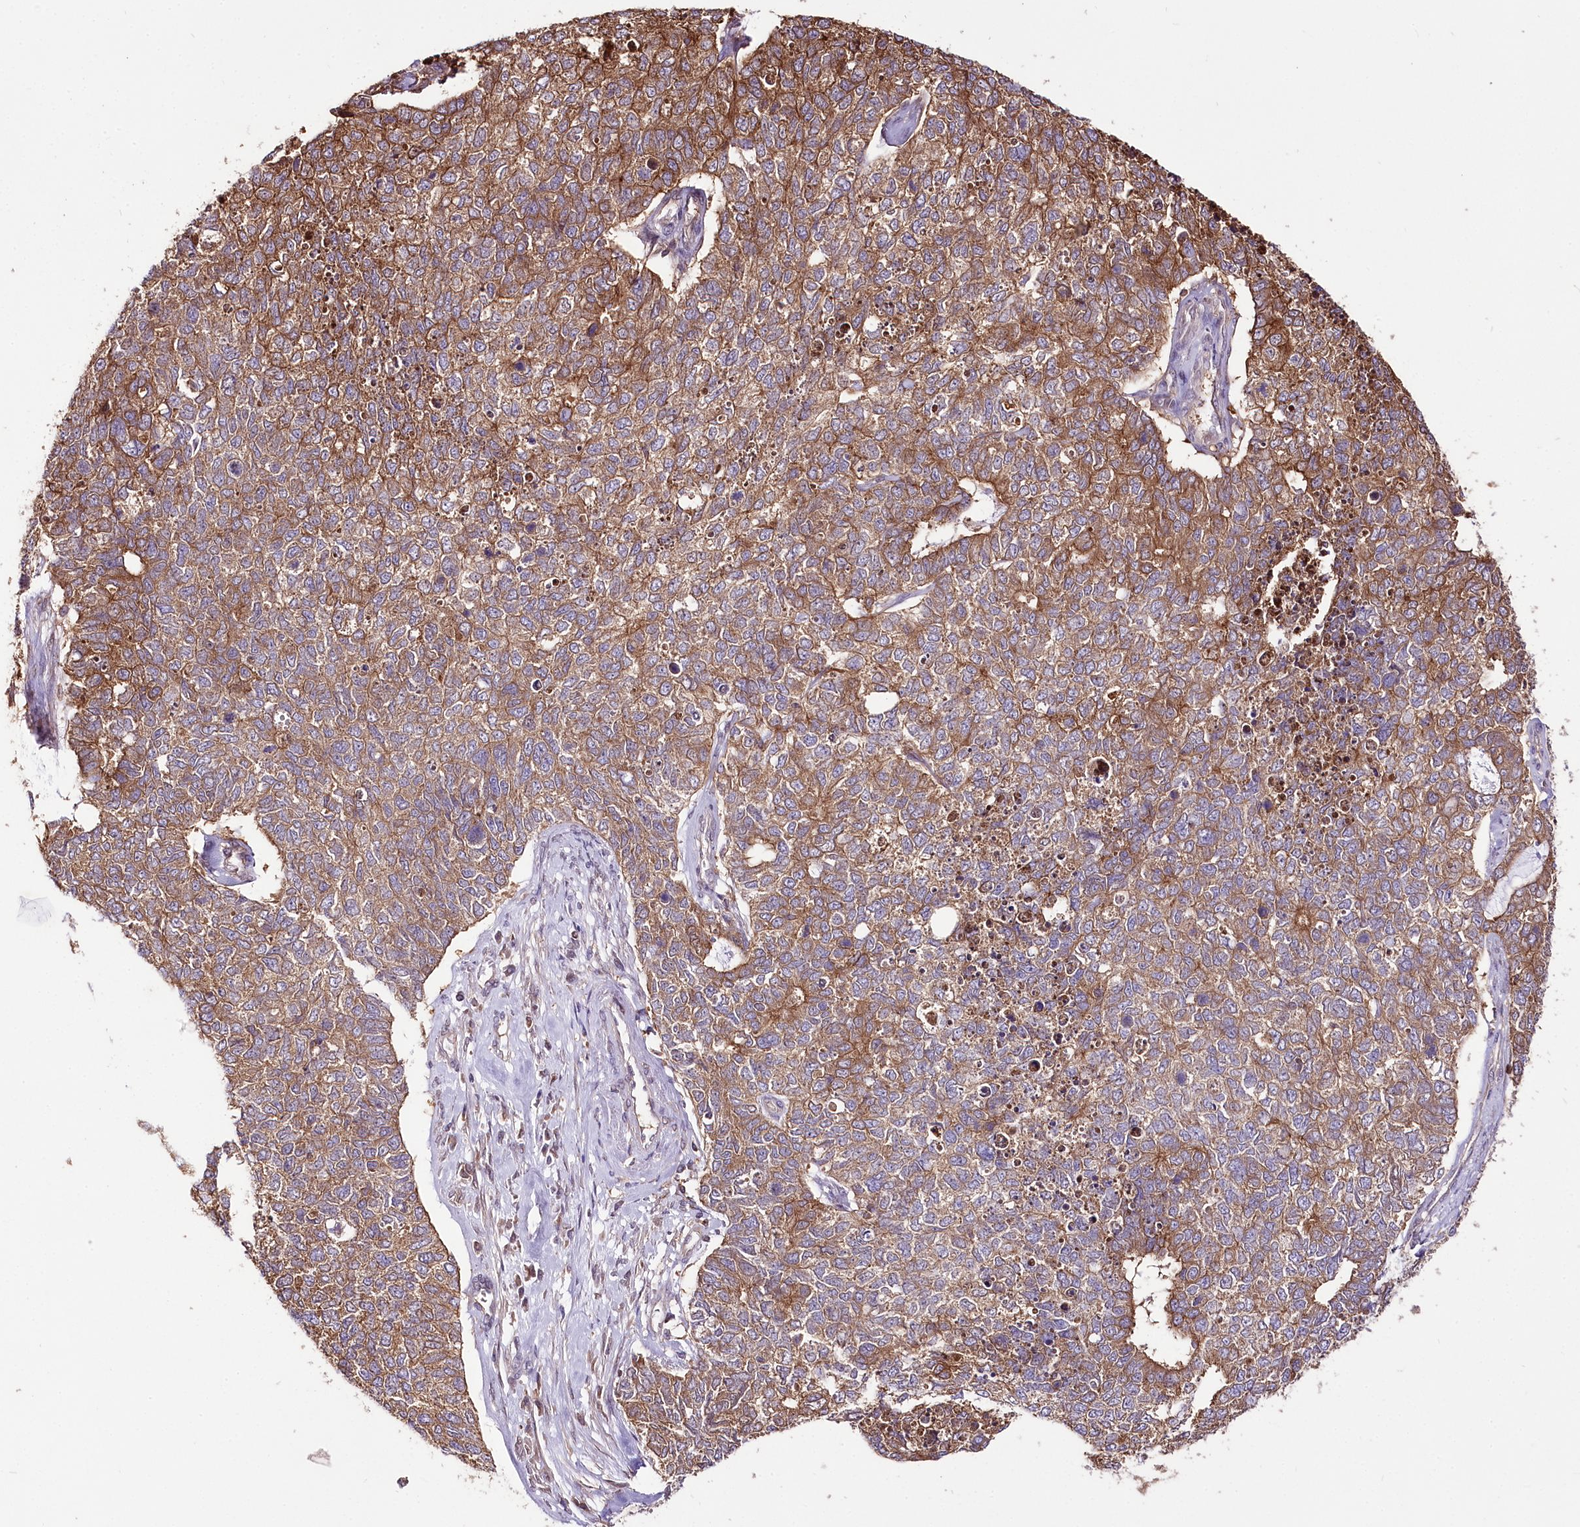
{"staining": {"intensity": "moderate", "quantity": ">75%", "location": "cytoplasmic/membranous"}, "tissue": "cervical cancer", "cell_type": "Tumor cells", "image_type": "cancer", "snomed": [{"axis": "morphology", "description": "Squamous cell carcinoma, NOS"}, {"axis": "topography", "description": "Cervix"}], "caption": "Protein staining of cervical cancer tissue exhibits moderate cytoplasmic/membranous positivity in about >75% of tumor cells.", "gene": "UGP2", "patient": {"sex": "female", "age": 63}}